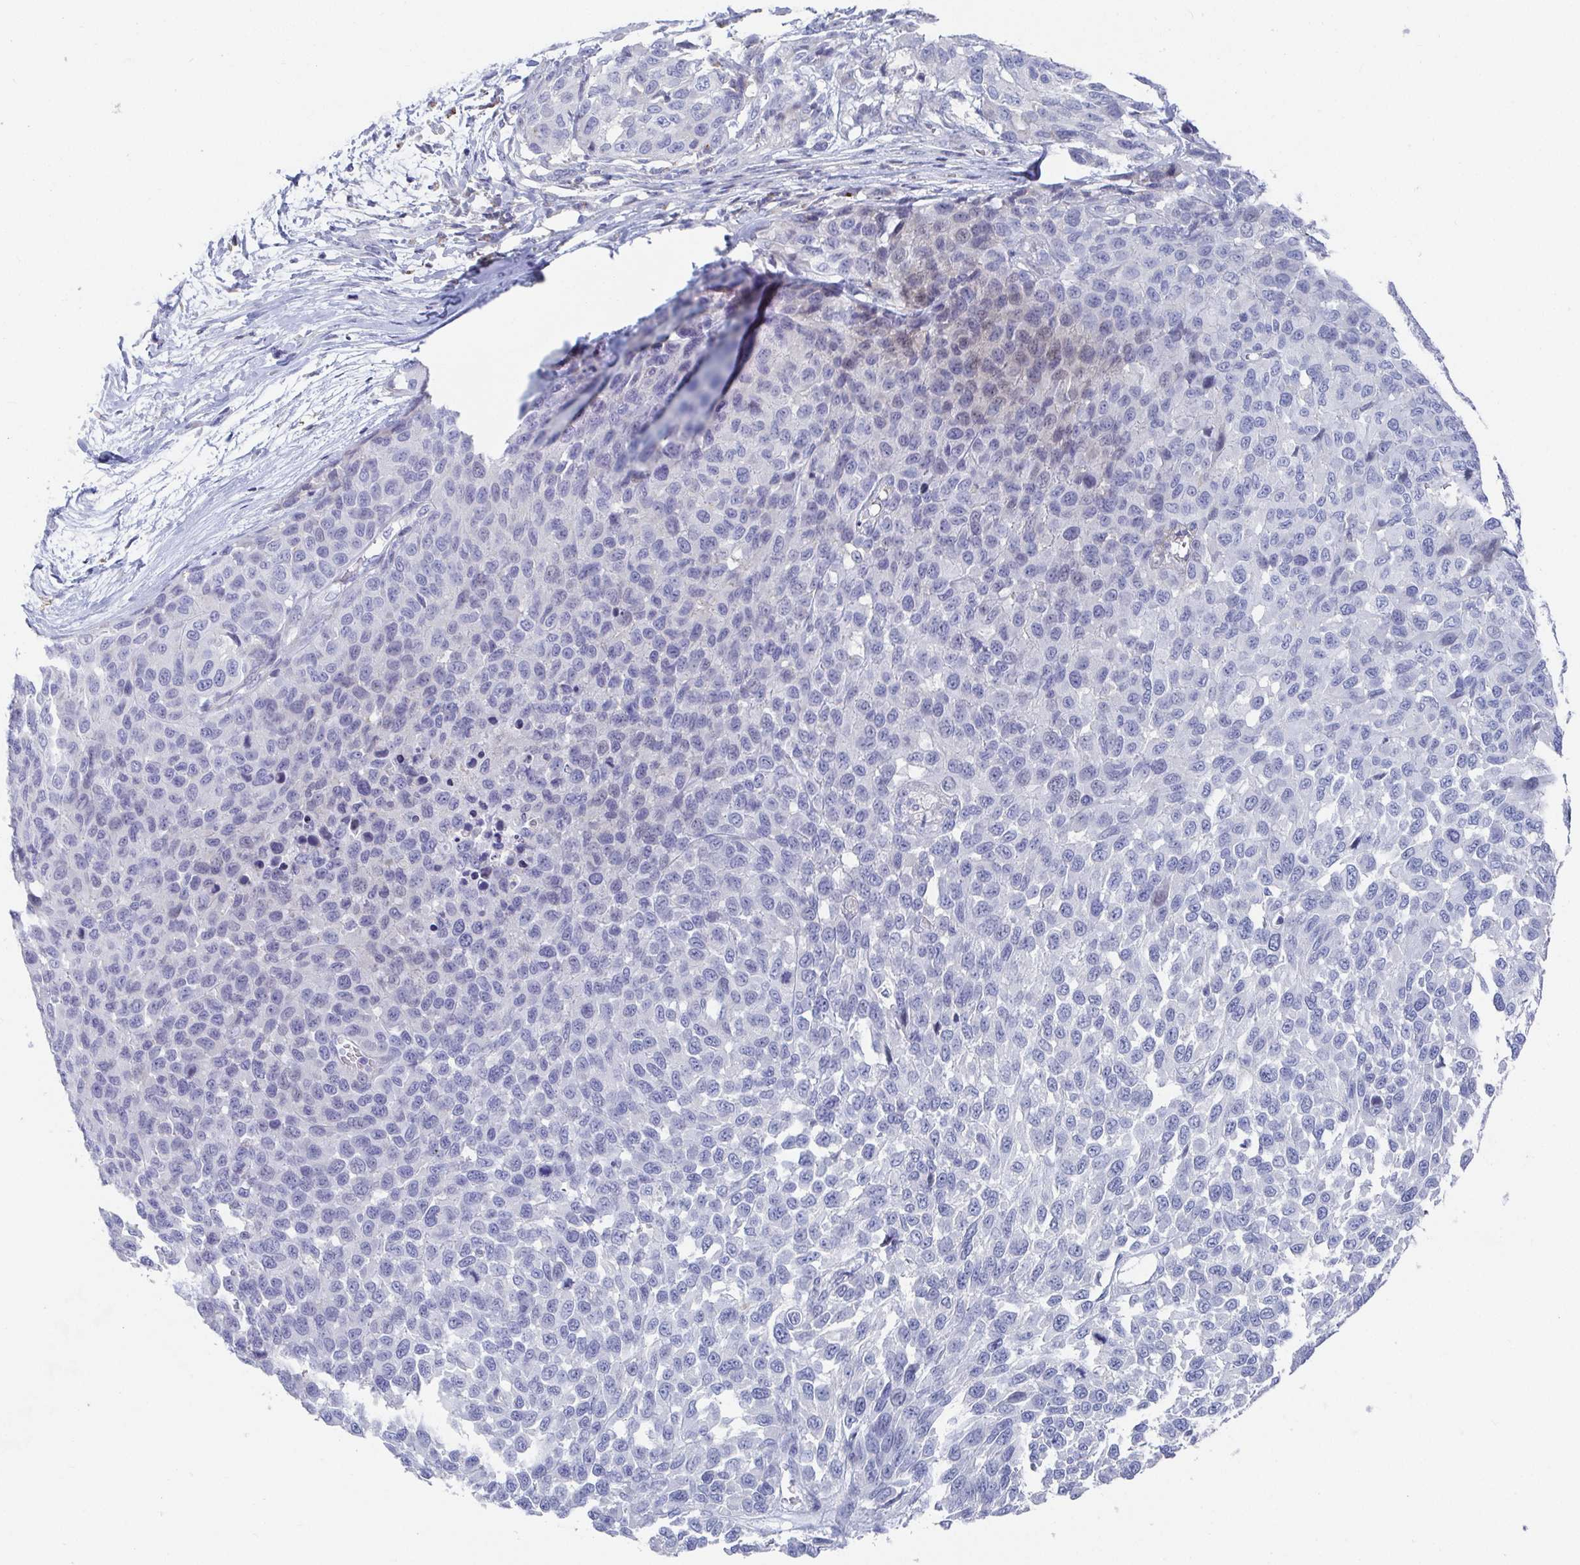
{"staining": {"intensity": "negative", "quantity": "none", "location": "none"}, "tissue": "melanoma", "cell_type": "Tumor cells", "image_type": "cancer", "snomed": [{"axis": "morphology", "description": "Malignant melanoma, NOS"}, {"axis": "topography", "description": "Skin"}], "caption": "The immunohistochemistry photomicrograph has no significant positivity in tumor cells of malignant melanoma tissue.", "gene": "ZFP82", "patient": {"sex": "male", "age": 62}}